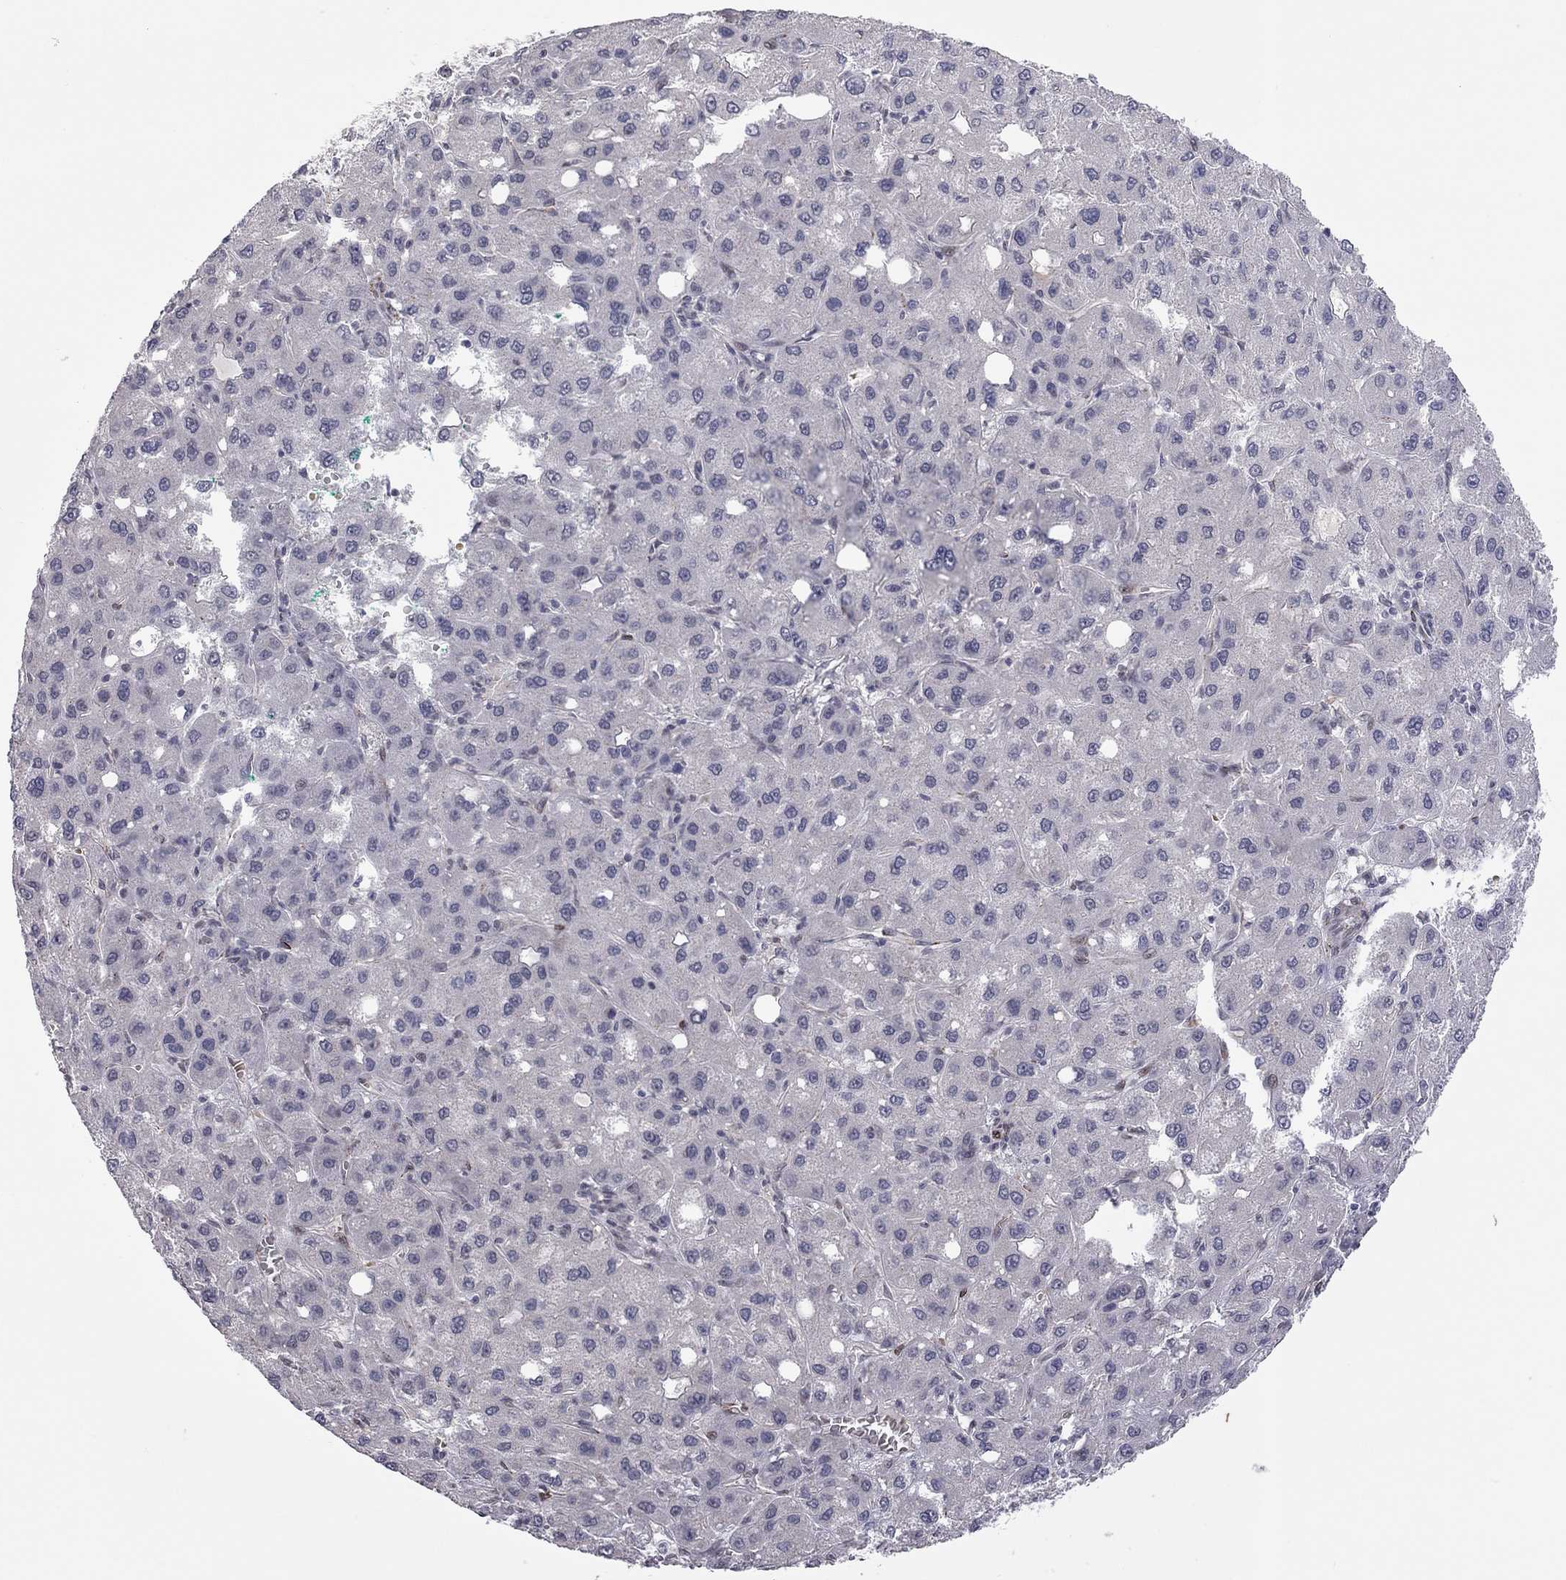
{"staining": {"intensity": "negative", "quantity": "none", "location": "none"}, "tissue": "liver cancer", "cell_type": "Tumor cells", "image_type": "cancer", "snomed": [{"axis": "morphology", "description": "Carcinoma, Hepatocellular, NOS"}, {"axis": "topography", "description": "Liver"}], "caption": "DAB (3,3'-diaminobenzidine) immunohistochemical staining of hepatocellular carcinoma (liver) reveals no significant expression in tumor cells.", "gene": "MC3R", "patient": {"sex": "male", "age": 73}}